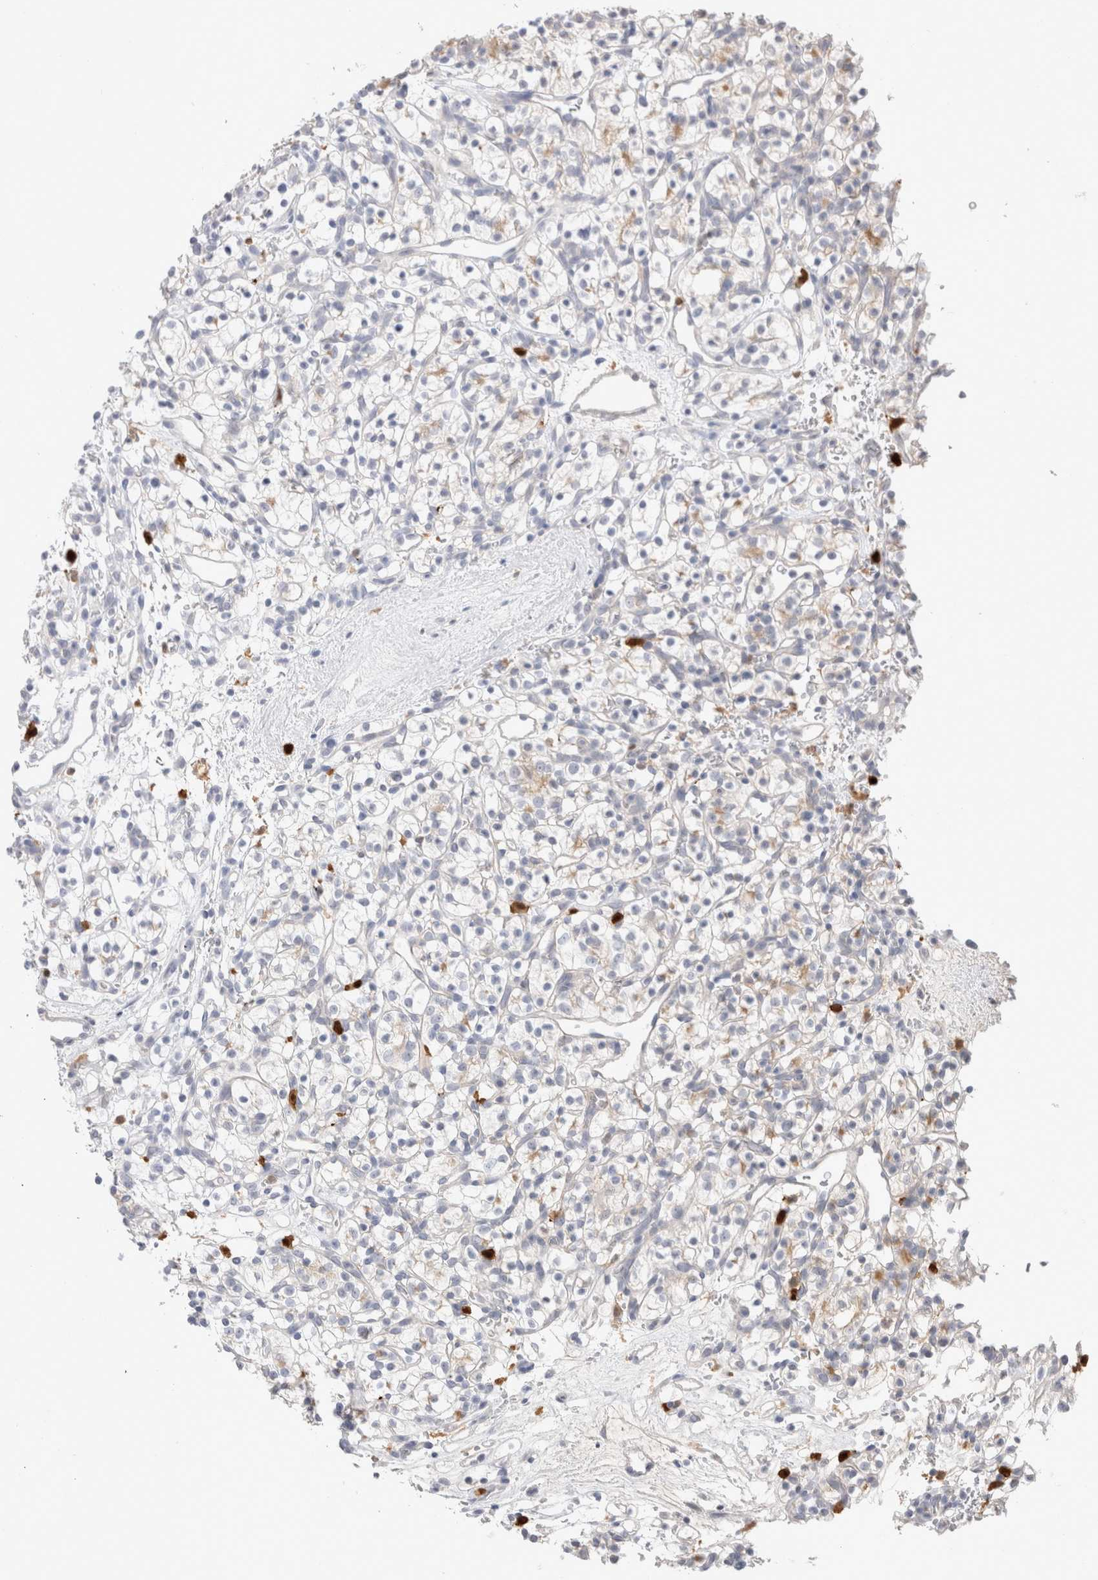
{"staining": {"intensity": "negative", "quantity": "none", "location": "none"}, "tissue": "renal cancer", "cell_type": "Tumor cells", "image_type": "cancer", "snomed": [{"axis": "morphology", "description": "Adenocarcinoma, NOS"}, {"axis": "topography", "description": "Kidney"}], "caption": "Renal adenocarcinoma was stained to show a protein in brown. There is no significant staining in tumor cells.", "gene": "HPGDS", "patient": {"sex": "female", "age": 57}}